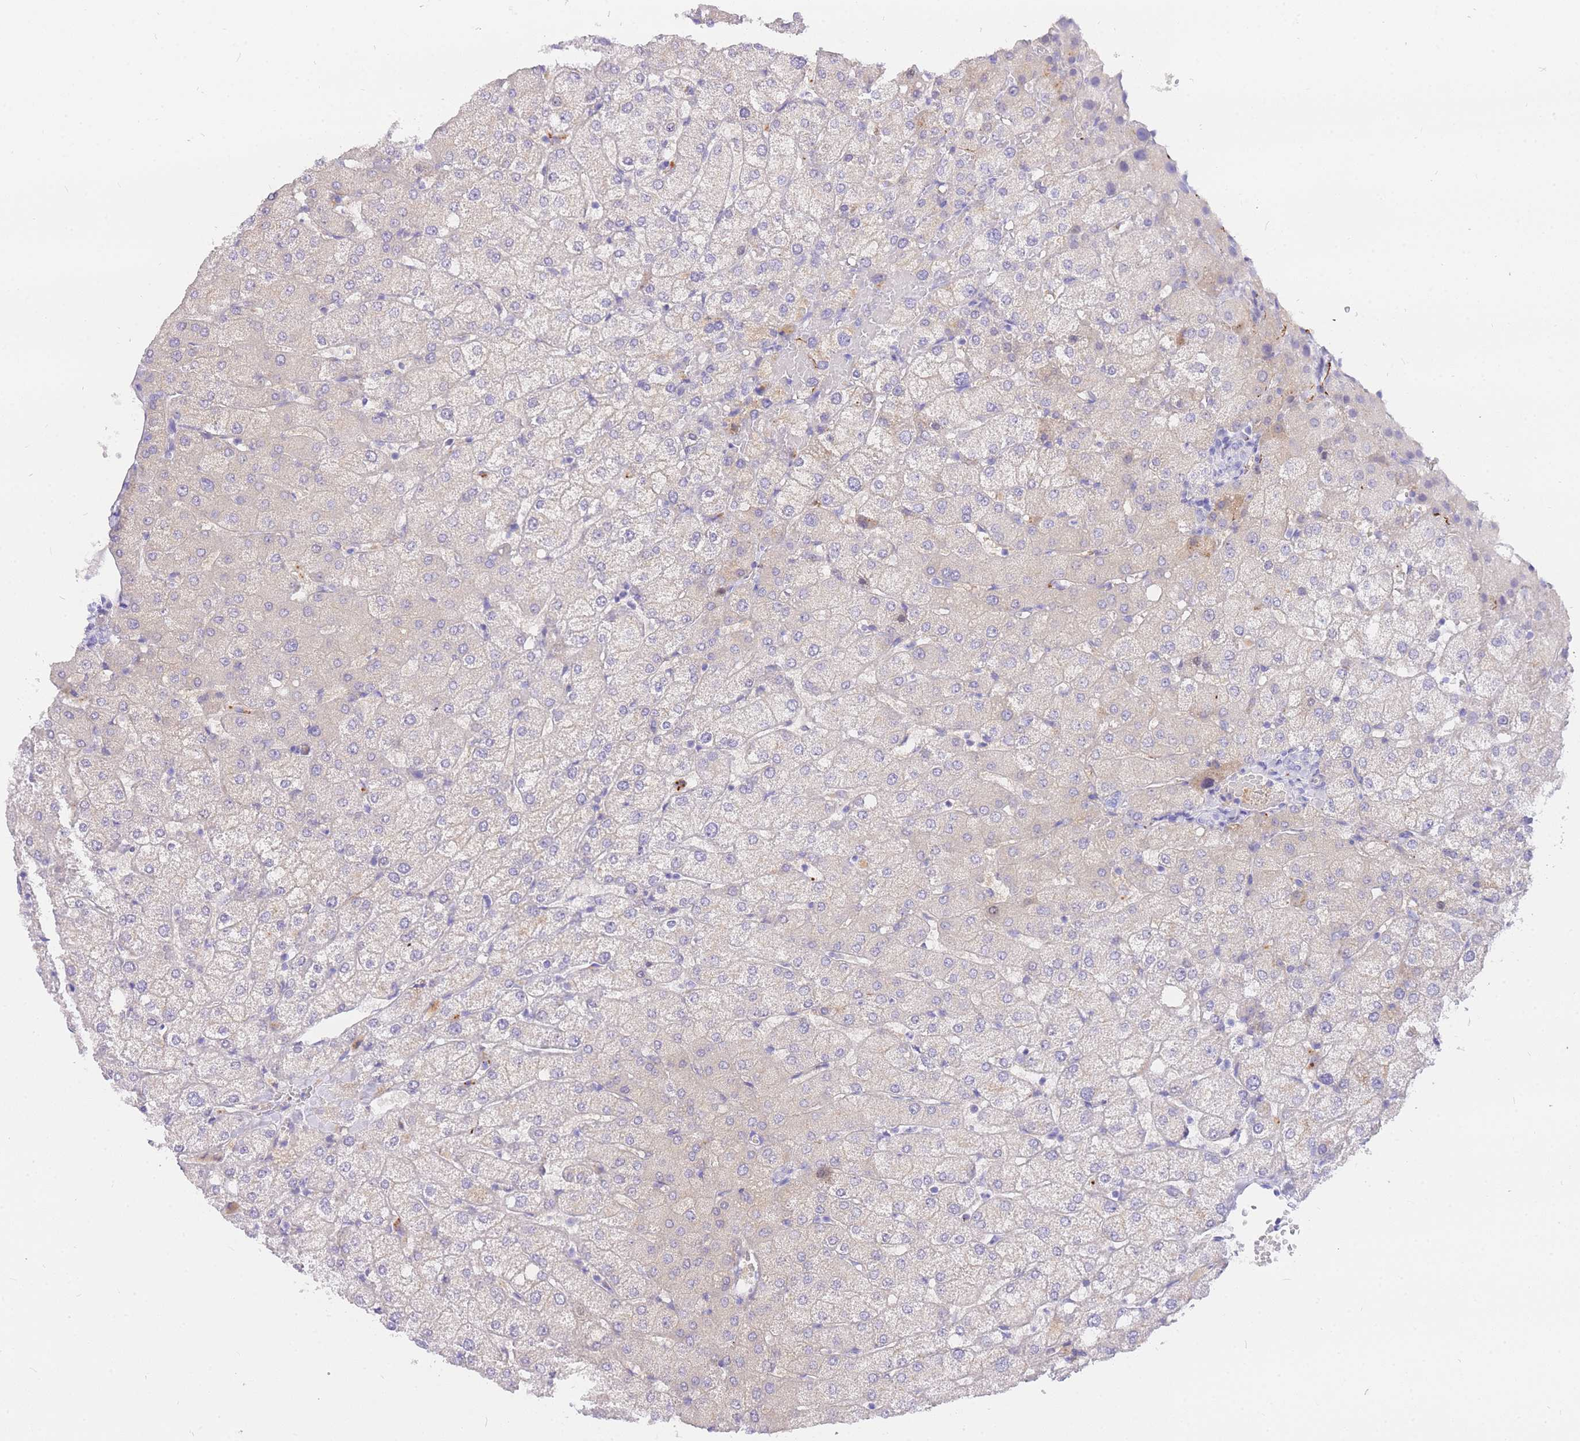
{"staining": {"intensity": "negative", "quantity": "none", "location": "none"}, "tissue": "liver", "cell_type": "Cholangiocytes", "image_type": "normal", "snomed": [{"axis": "morphology", "description": "Normal tissue, NOS"}, {"axis": "topography", "description": "Liver"}], "caption": "The immunohistochemistry photomicrograph has no significant expression in cholangiocytes of liver.", "gene": "UPK1A", "patient": {"sex": "female", "age": 54}}